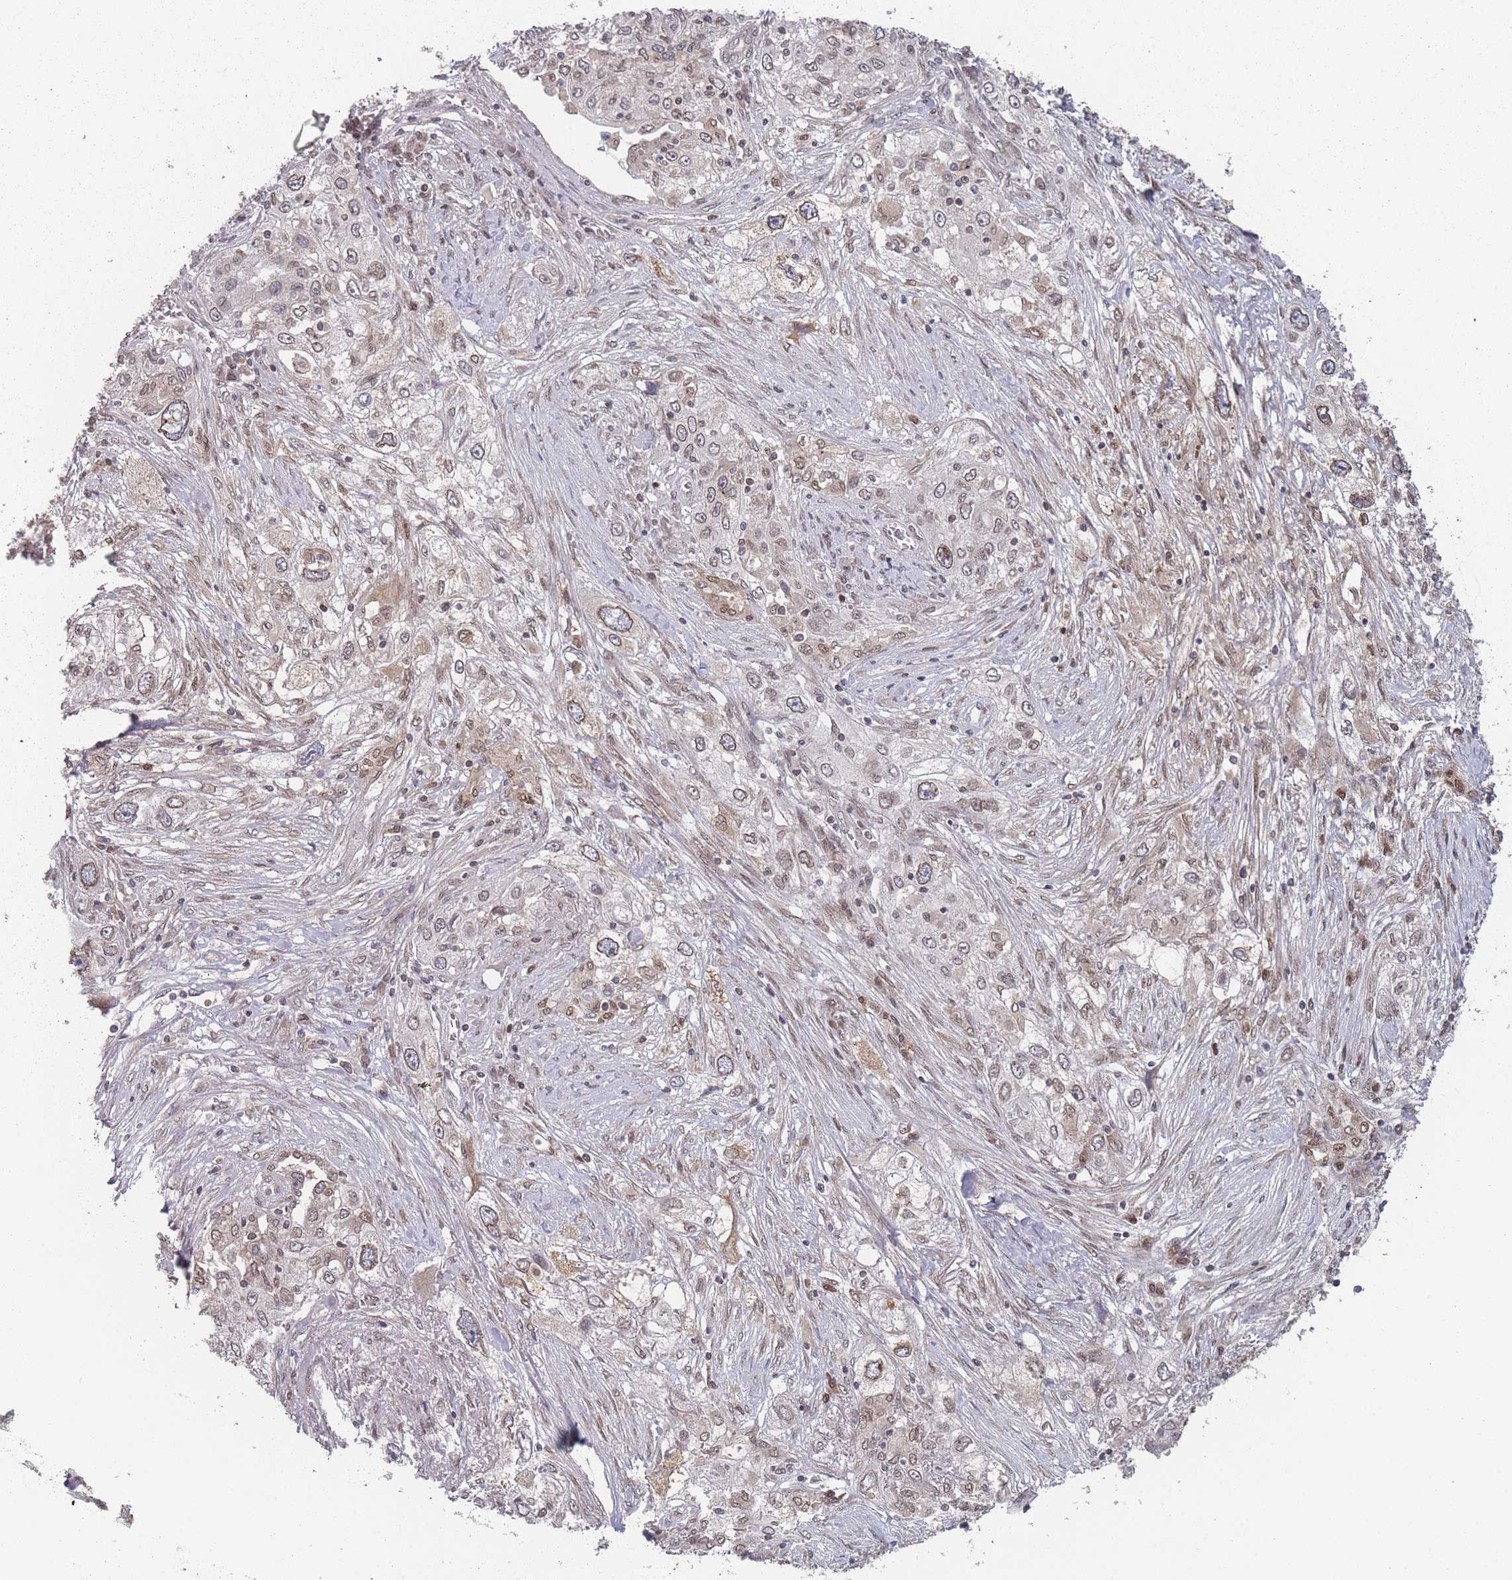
{"staining": {"intensity": "weak", "quantity": ">75%", "location": "cytoplasmic/membranous,nuclear"}, "tissue": "lung cancer", "cell_type": "Tumor cells", "image_type": "cancer", "snomed": [{"axis": "morphology", "description": "Squamous cell carcinoma, NOS"}, {"axis": "topography", "description": "Lung"}], "caption": "This photomicrograph demonstrates IHC staining of human squamous cell carcinoma (lung), with low weak cytoplasmic/membranous and nuclear positivity in approximately >75% of tumor cells.", "gene": "TBC1D25", "patient": {"sex": "female", "age": 69}}